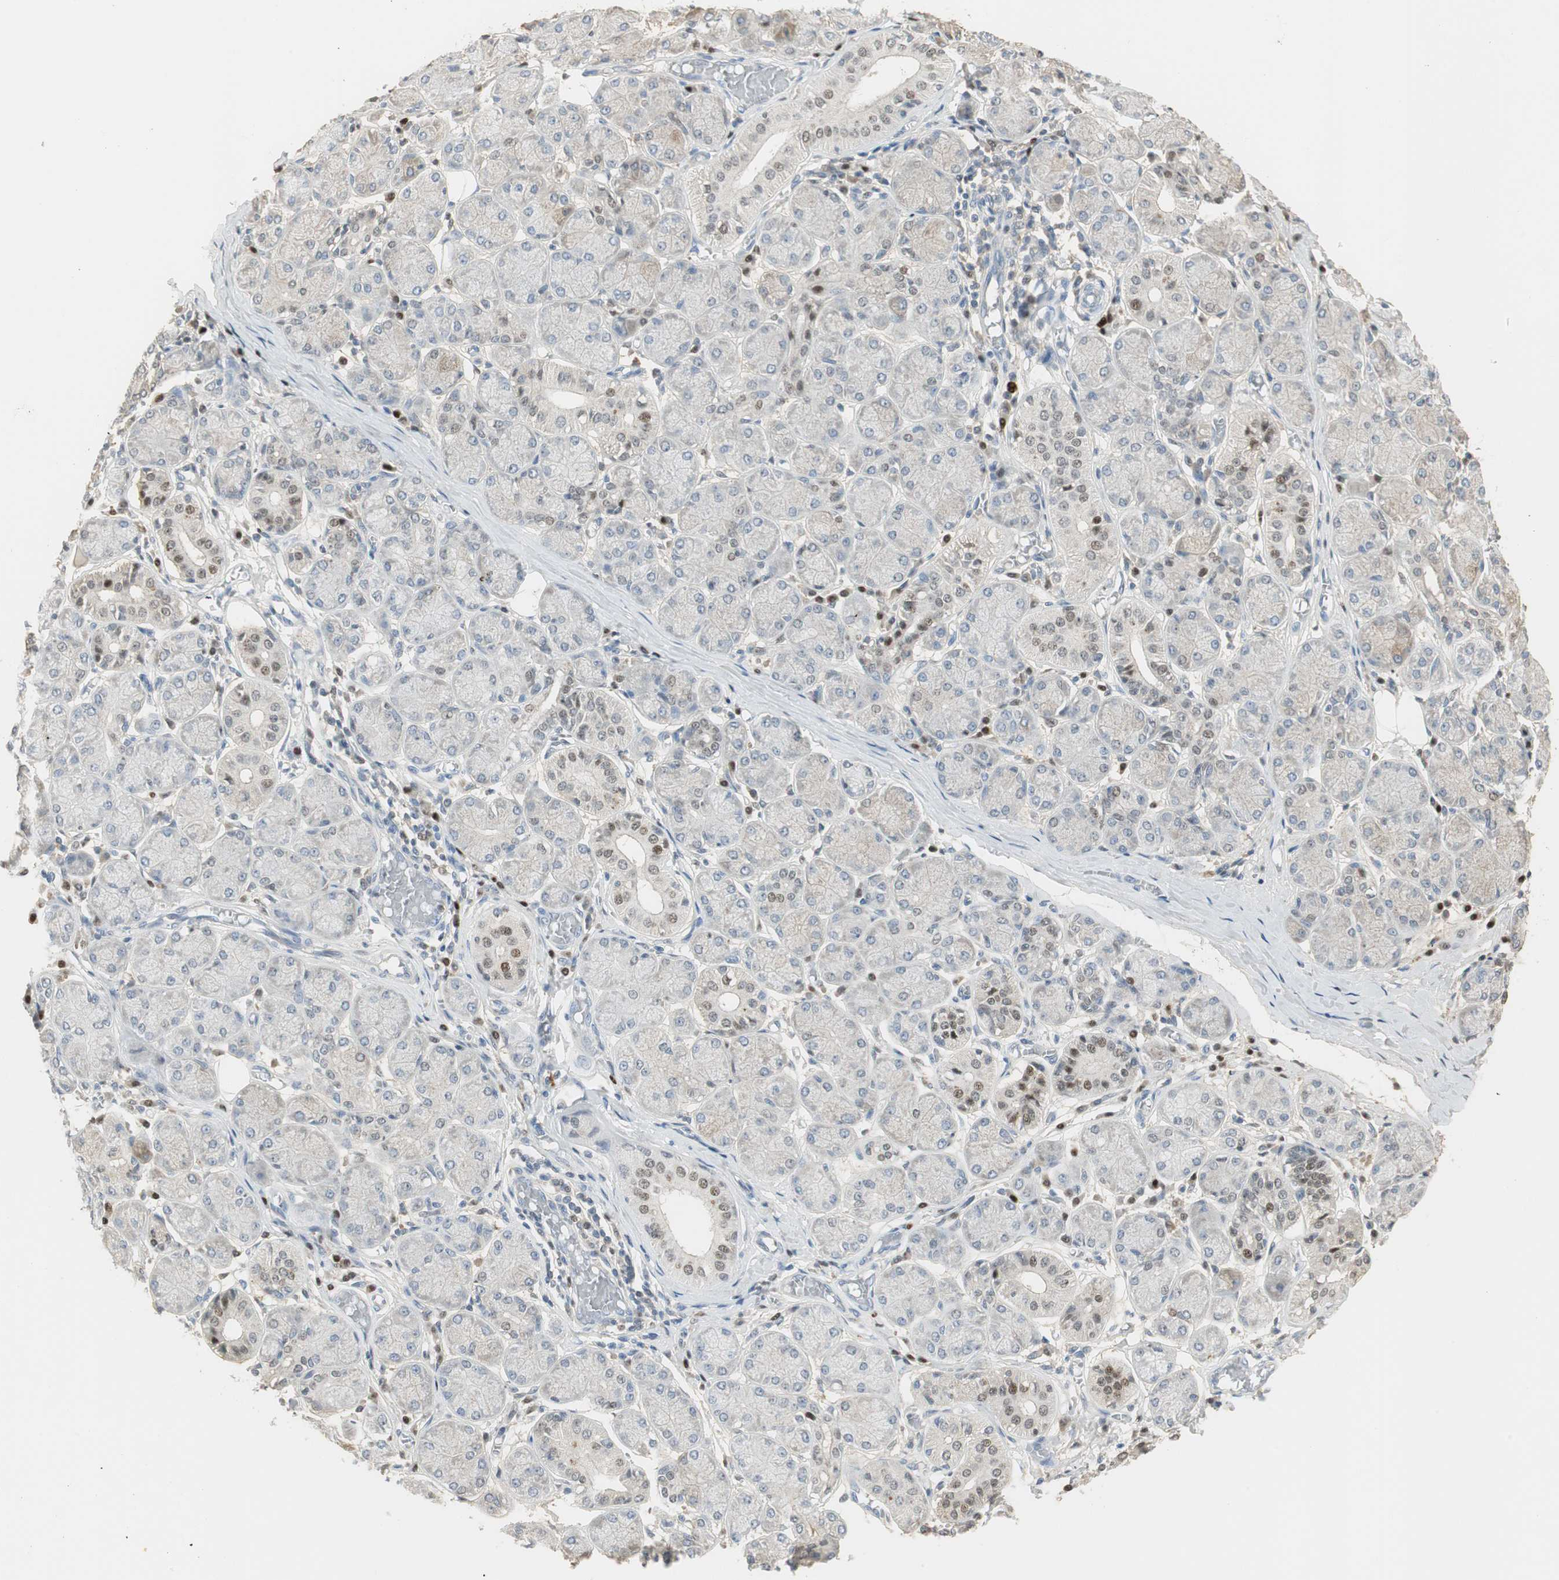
{"staining": {"intensity": "moderate", "quantity": "<25%", "location": "nuclear"}, "tissue": "salivary gland", "cell_type": "Glandular cells", "image_type": "normal", "snomed": [{"axis": "morphology", "description": "Normal tissue, NOS"}, {"axis": "topography", "description": "Salivary gland"}], "caption": "Salivary gland was stained to show a protein in brown. There is low levels of moderate nuclear positivity in about <25% of glandular cells. (IHC, brightfield microscopy, high magnification).", "gene": "RUNX2", "patient": {"sex": "female", "age": 24}}